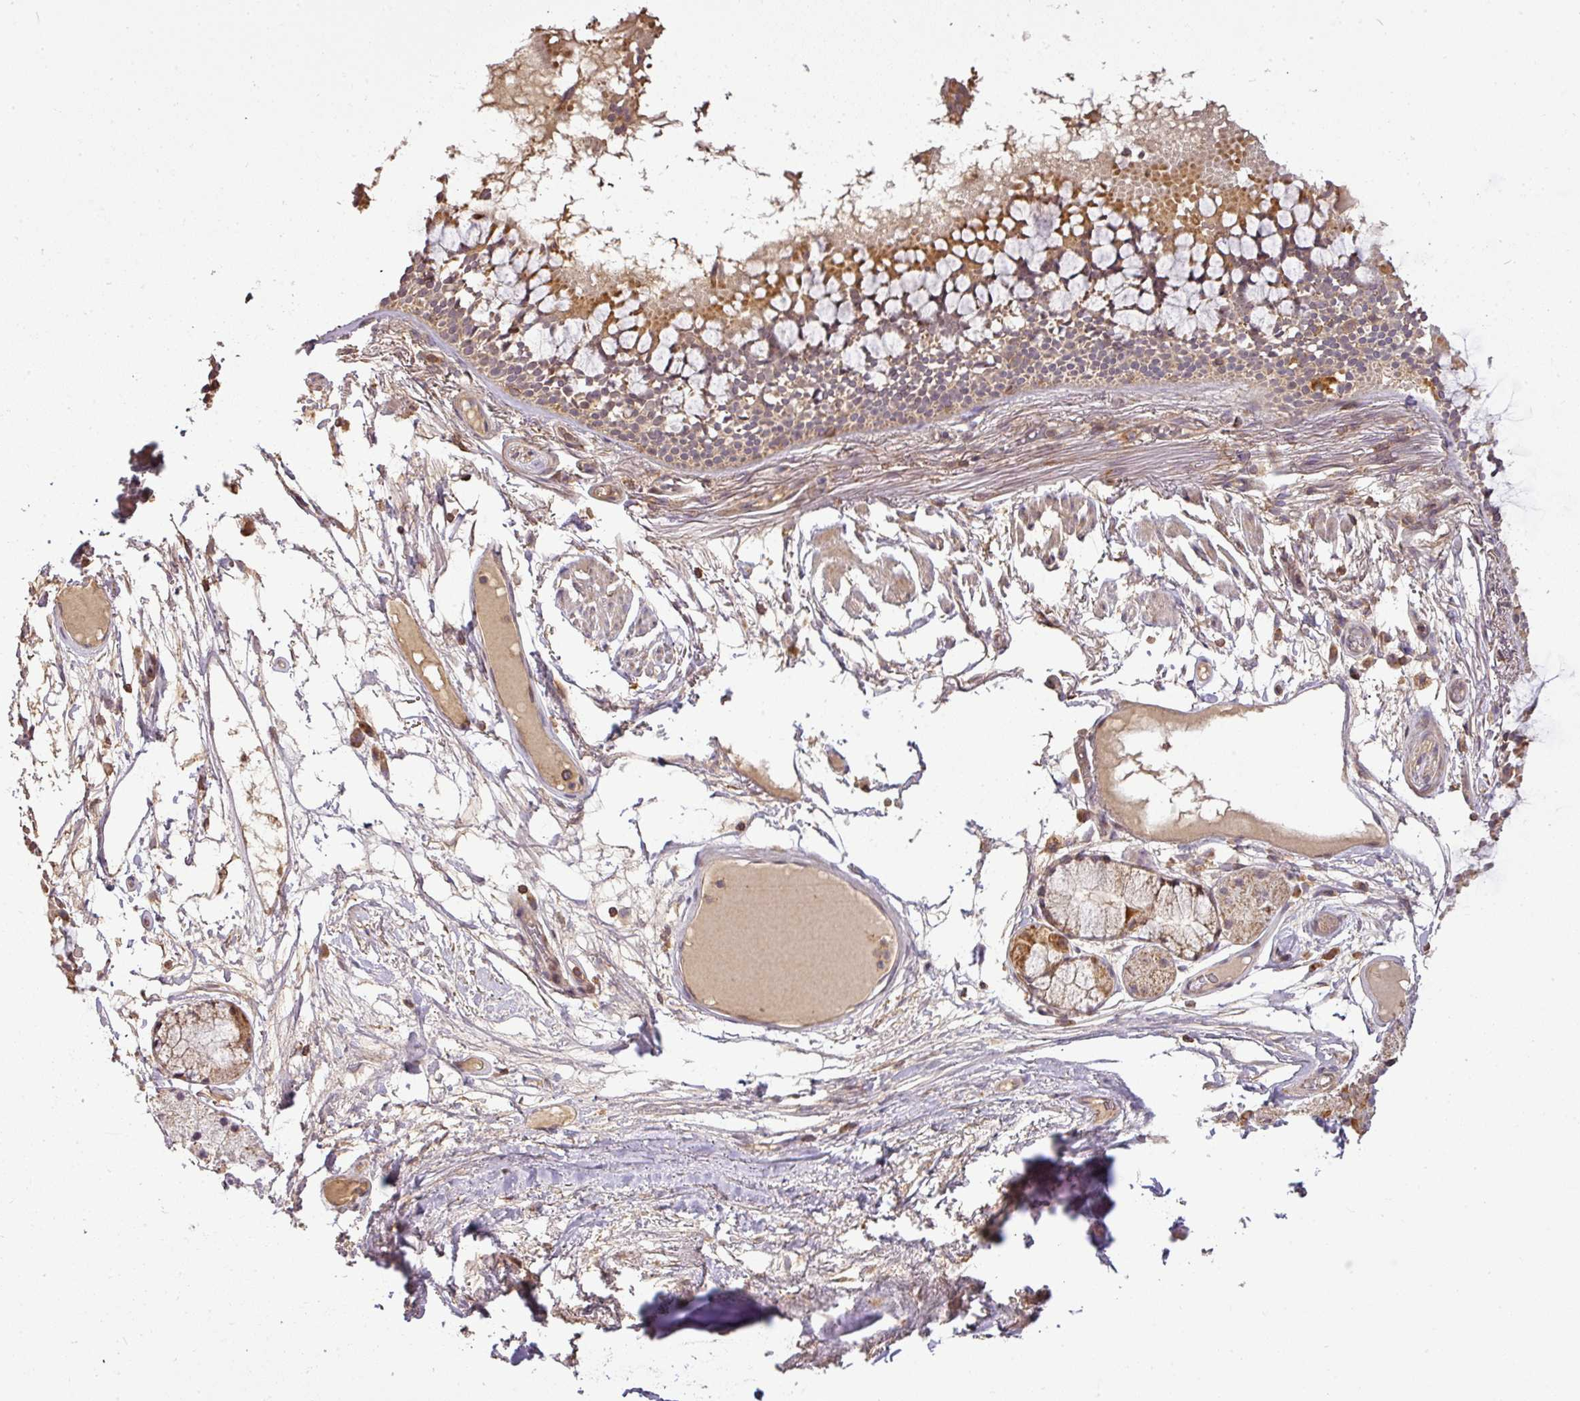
{"staining": {"intensity": "moderate", "quantity": ">75%", "location": "cytoplasmic/membranous"}, "tissue": "bronchus", "cell_type": "Respiratory epithelial cells", "image_type": "normal", "snomed": [{"axis": "morphology", "description": "Normal tissue, NOS"}, {"axis": "topography", "description": "Bronchus"}], "caption": "Approximately >75% of respiratory epithelial cells in normal human bronchus demonstrate moderate cytoplasmic/membranous protein positivity as visualized by brown immunohistochemical staining.", "gene": "FAIM", "patient": {"sex": "male", "age": 70}}